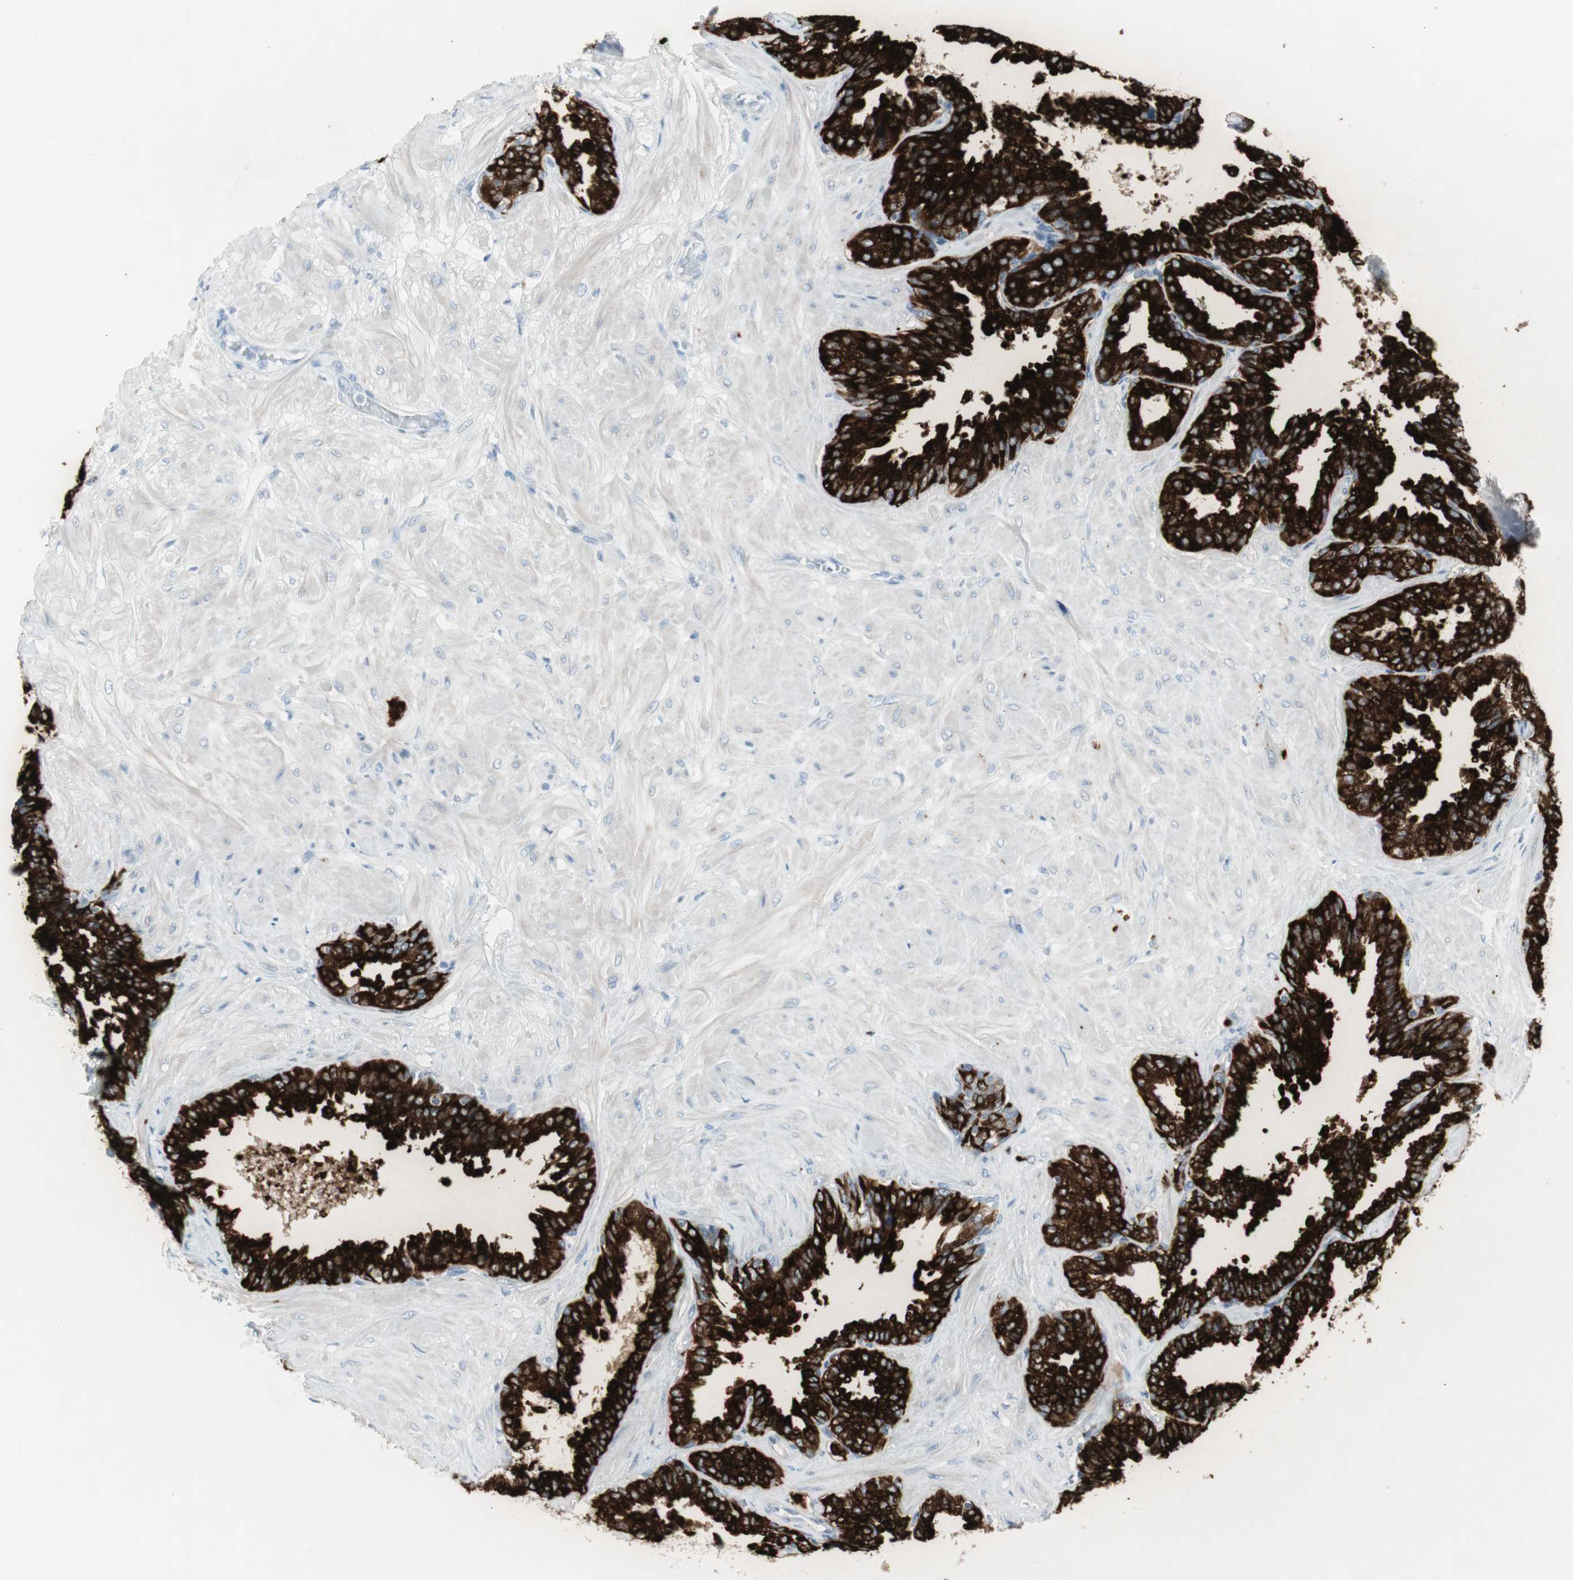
{"staining": {"intensity": "strong", "quantity": ">75%", "location": "cytoplasmic/membranous"}, "tissue": "seminal vesicle", "cell_type": "Glandular cells", "image_type": "normal", "snomed": [{"axis": "morphology", "description": "Normal tissue, NOS"}, {"axis": "topography", "description": "Seminal veicle"}], "caption": "Protein staining of normal seminal vesicle exhibits strong cytoplasmic/membranous expression in about >75% of glandular cells.", "gene": "AGR2", "patient": {"sex": "male", "age": 46}}